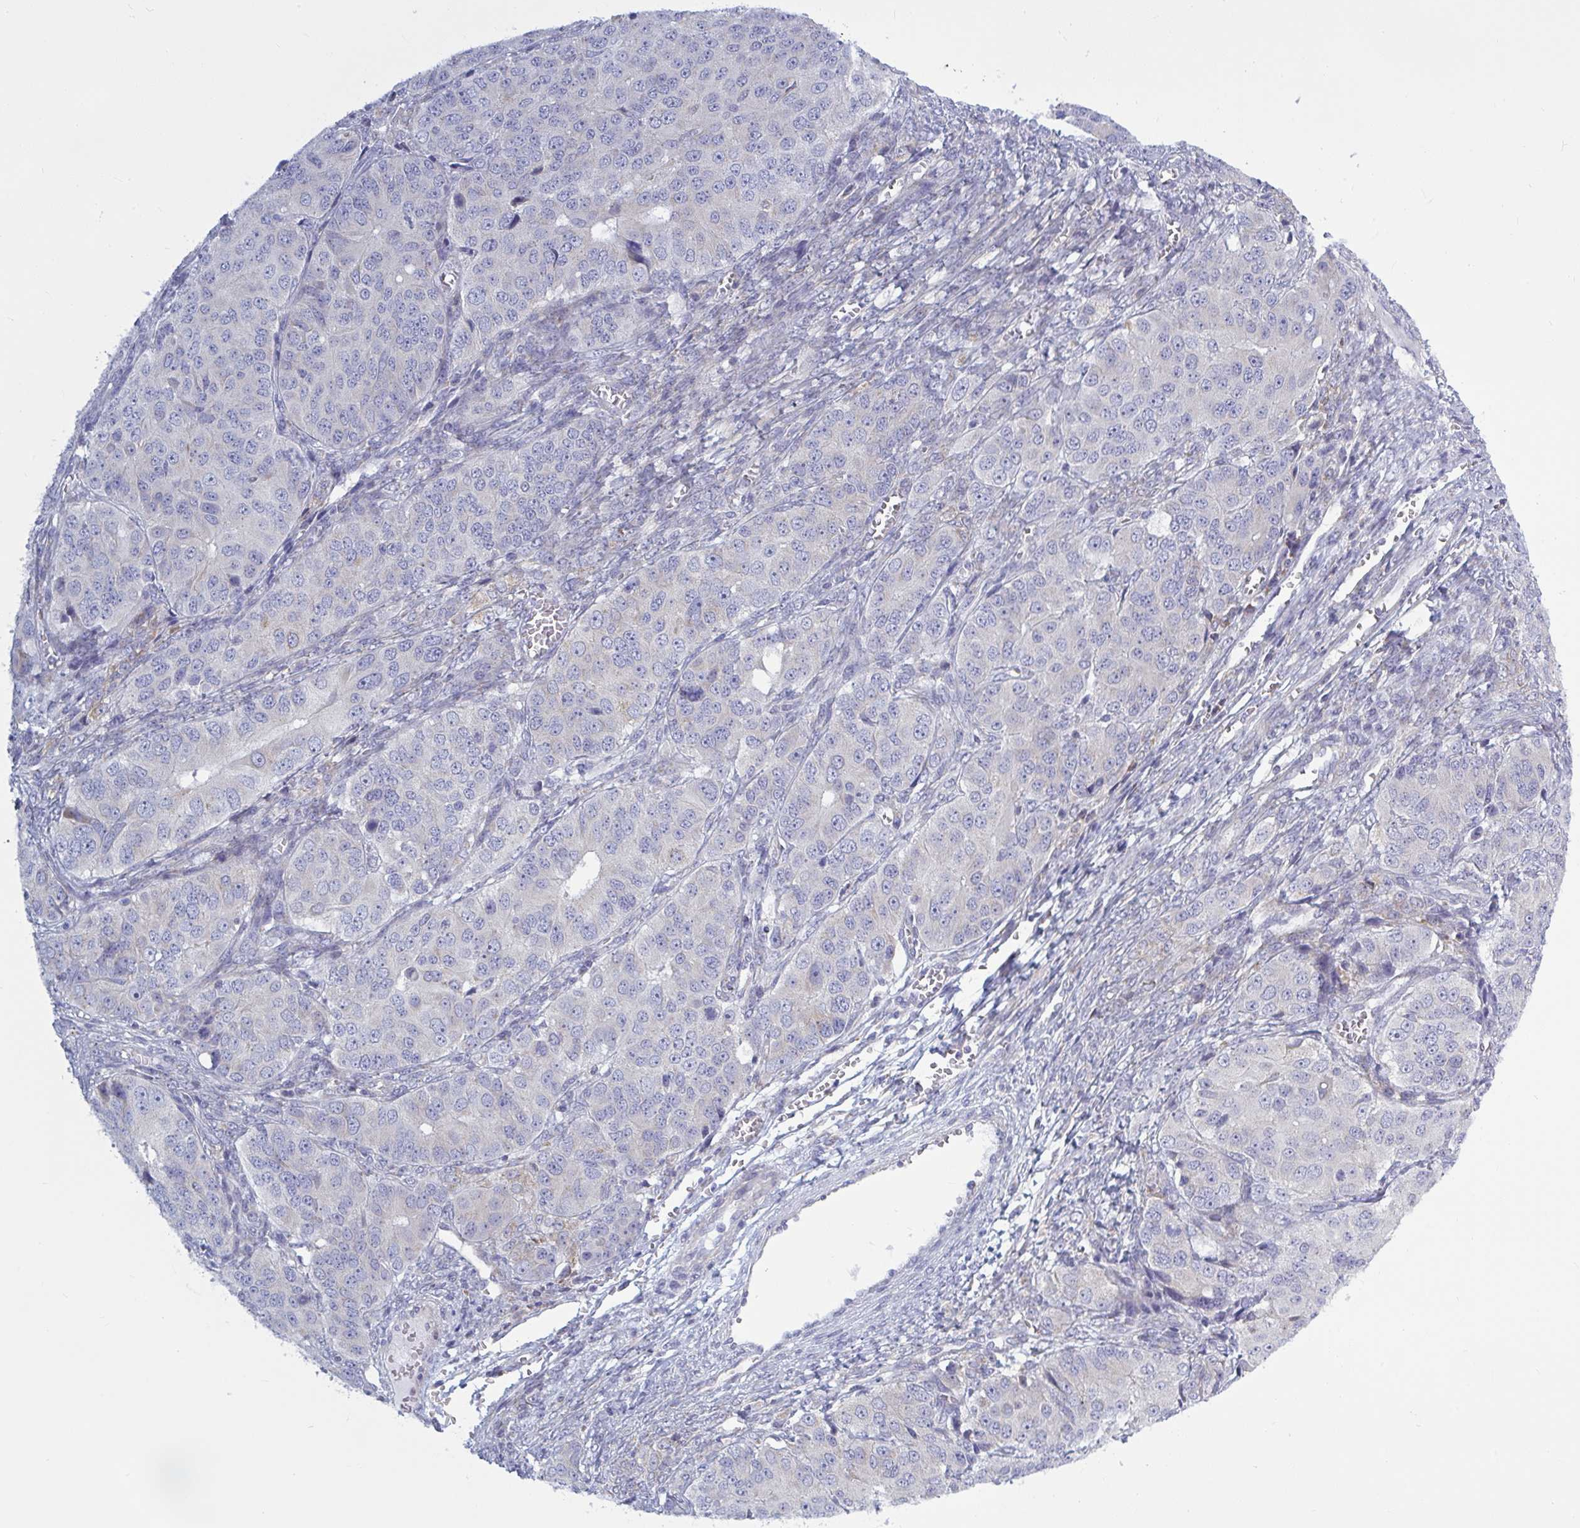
{"staining": {"intensity": "negative", "quantity": "none", "location": "none"}, "tissue": "ovarian cancer", "cell_type": "Tumor cells", "image_type": "cancer", "snomed": [{"axis": "morphology", "description": "Carcinoma, endometroid"}, {"axis": "topography", "description": "Ovary"}], "caption": "Human ovarian cancer (endometroid carcinoma) stained for a protein using immunohistochemistry (IHC) demonstrates no positivity in tumor cells.", "gene": "ATG9A", "patient": {"sex": "female", "age": 51}}